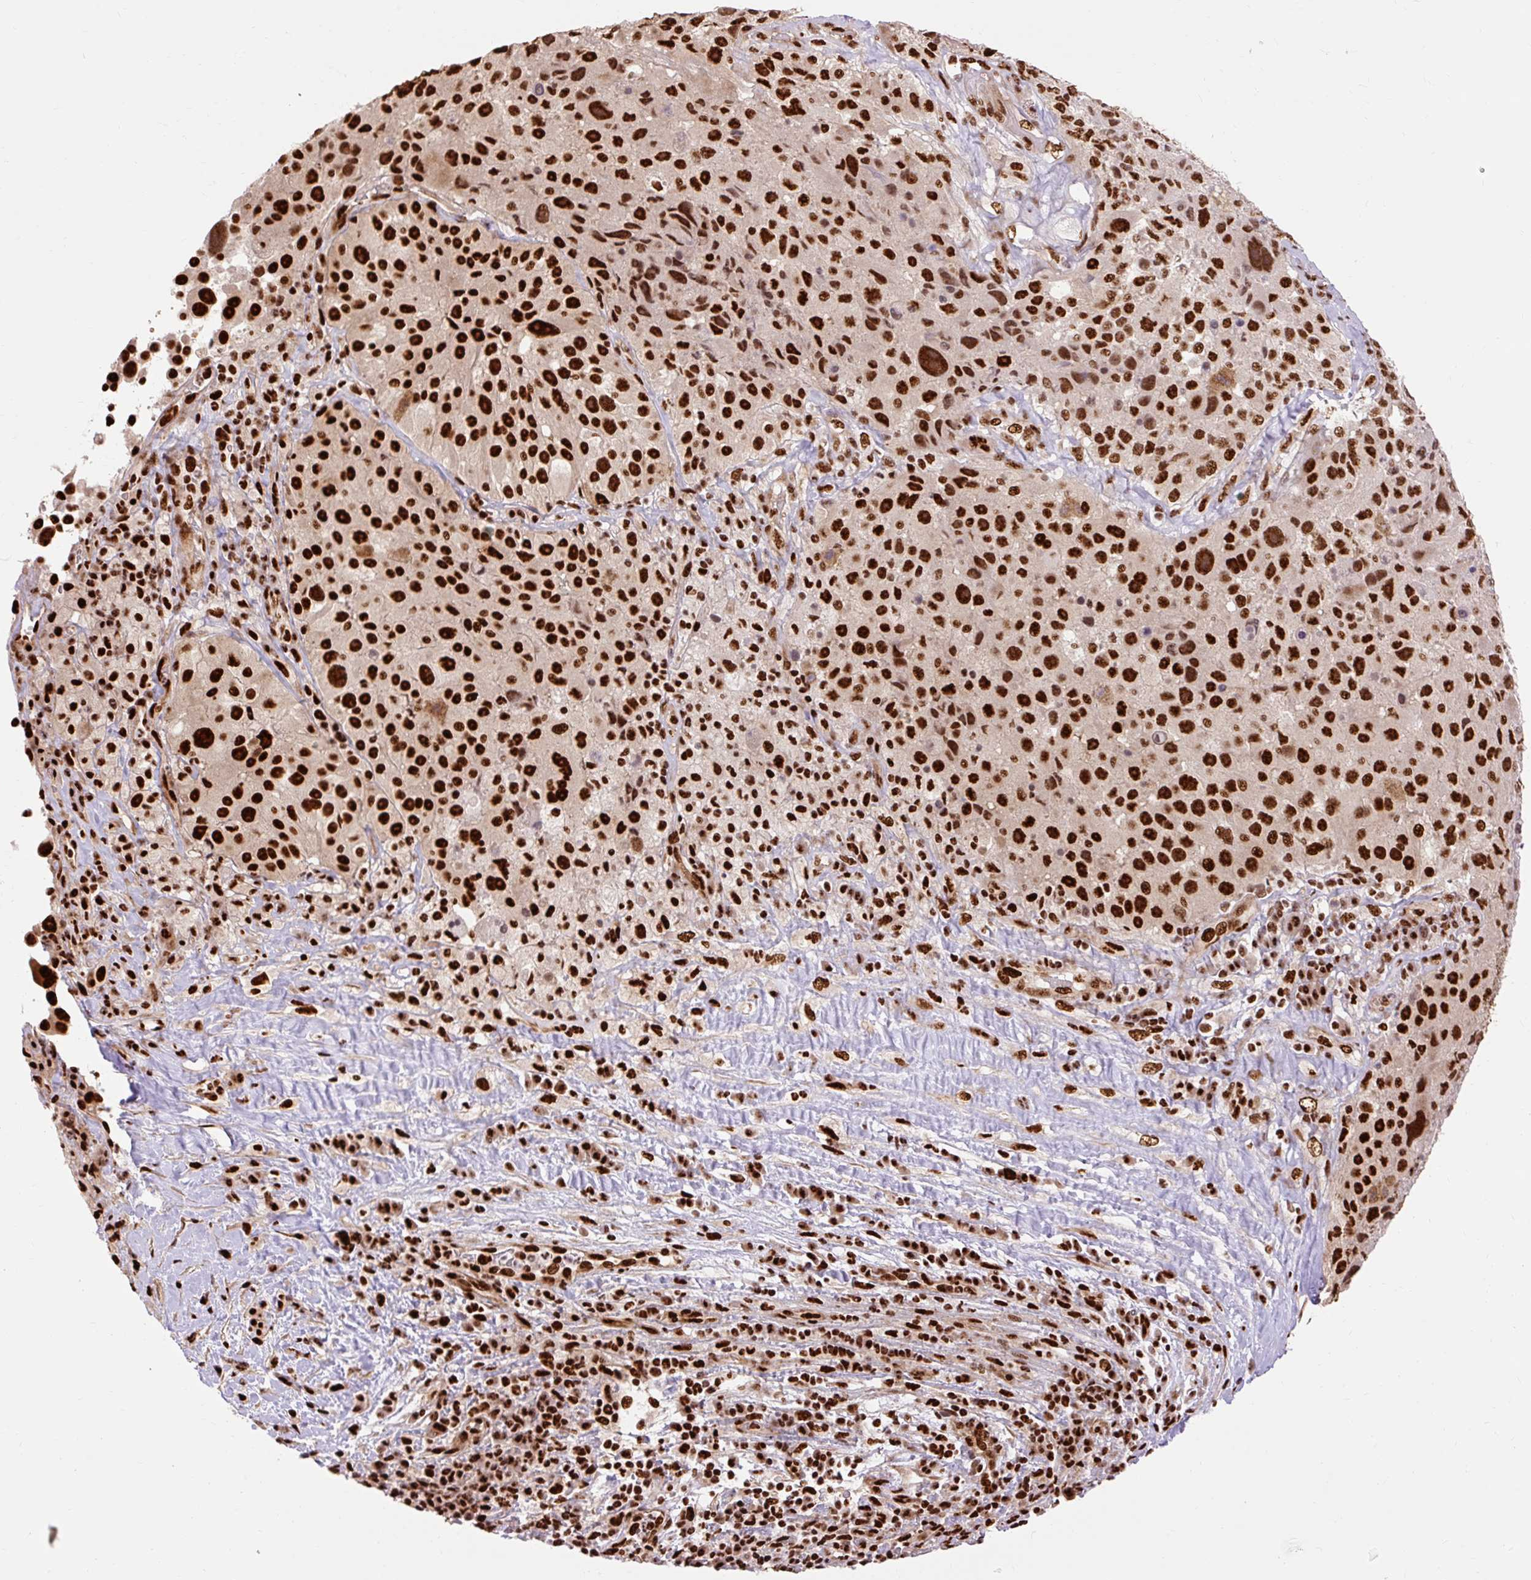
{"staining": {"intensity": "strong", "quantity": ">75%", "location": "nuclear"}, "tissue": "melanoma", "cell_type": "Tumor cells", "image_type": "cancer", "snomed": [{"axis": "morphology", "description": "Malignant melanoma, Metastatic site"}, {"axis": "topography", "description": "Lymph node"}], "caption": "Strong nuclear expression for a protein is appreciated in about >75% of tumor cells of malignant melanoma (metastatic site) using IHC.", "gene": "MECOM", "patient": {"sex": "male", "age": 62}}